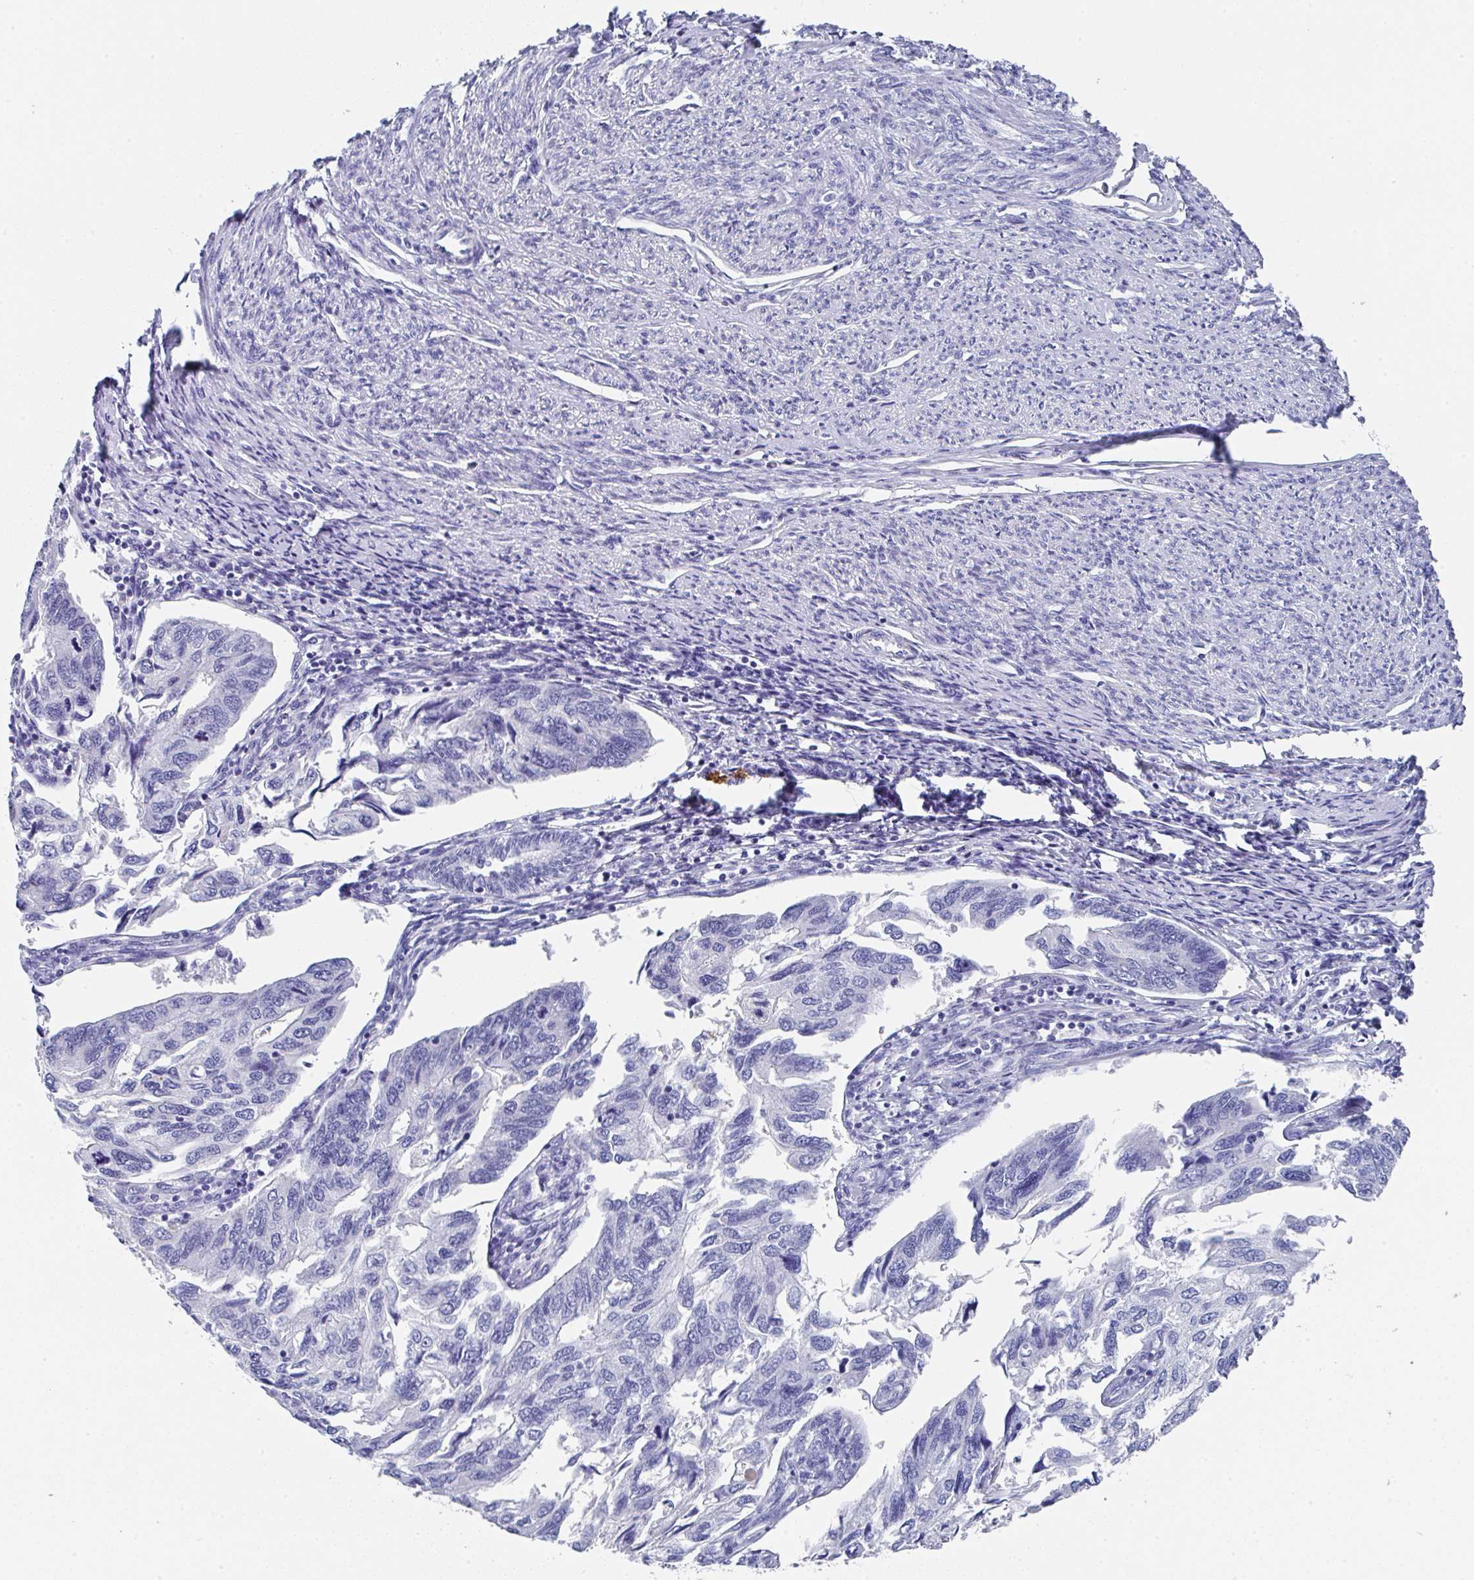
{"staining": {"intensity": "negative", "quantity": "none", "location": "none"}, "tissue": "endometrial cancer", "cell_type": "Tumor cells", "image_type": "cancer", "snomed": [{"axis": "morphology", "description": "Carcinoma, NOS"}, {"axis": "topography", "description": "Uterus"}], "caption": "The image exhibits no significant positivity in tumor cells of endometrial cancer.", "gene": "TNFRSF8", "patient": {"sex": "female", "age": 76}}